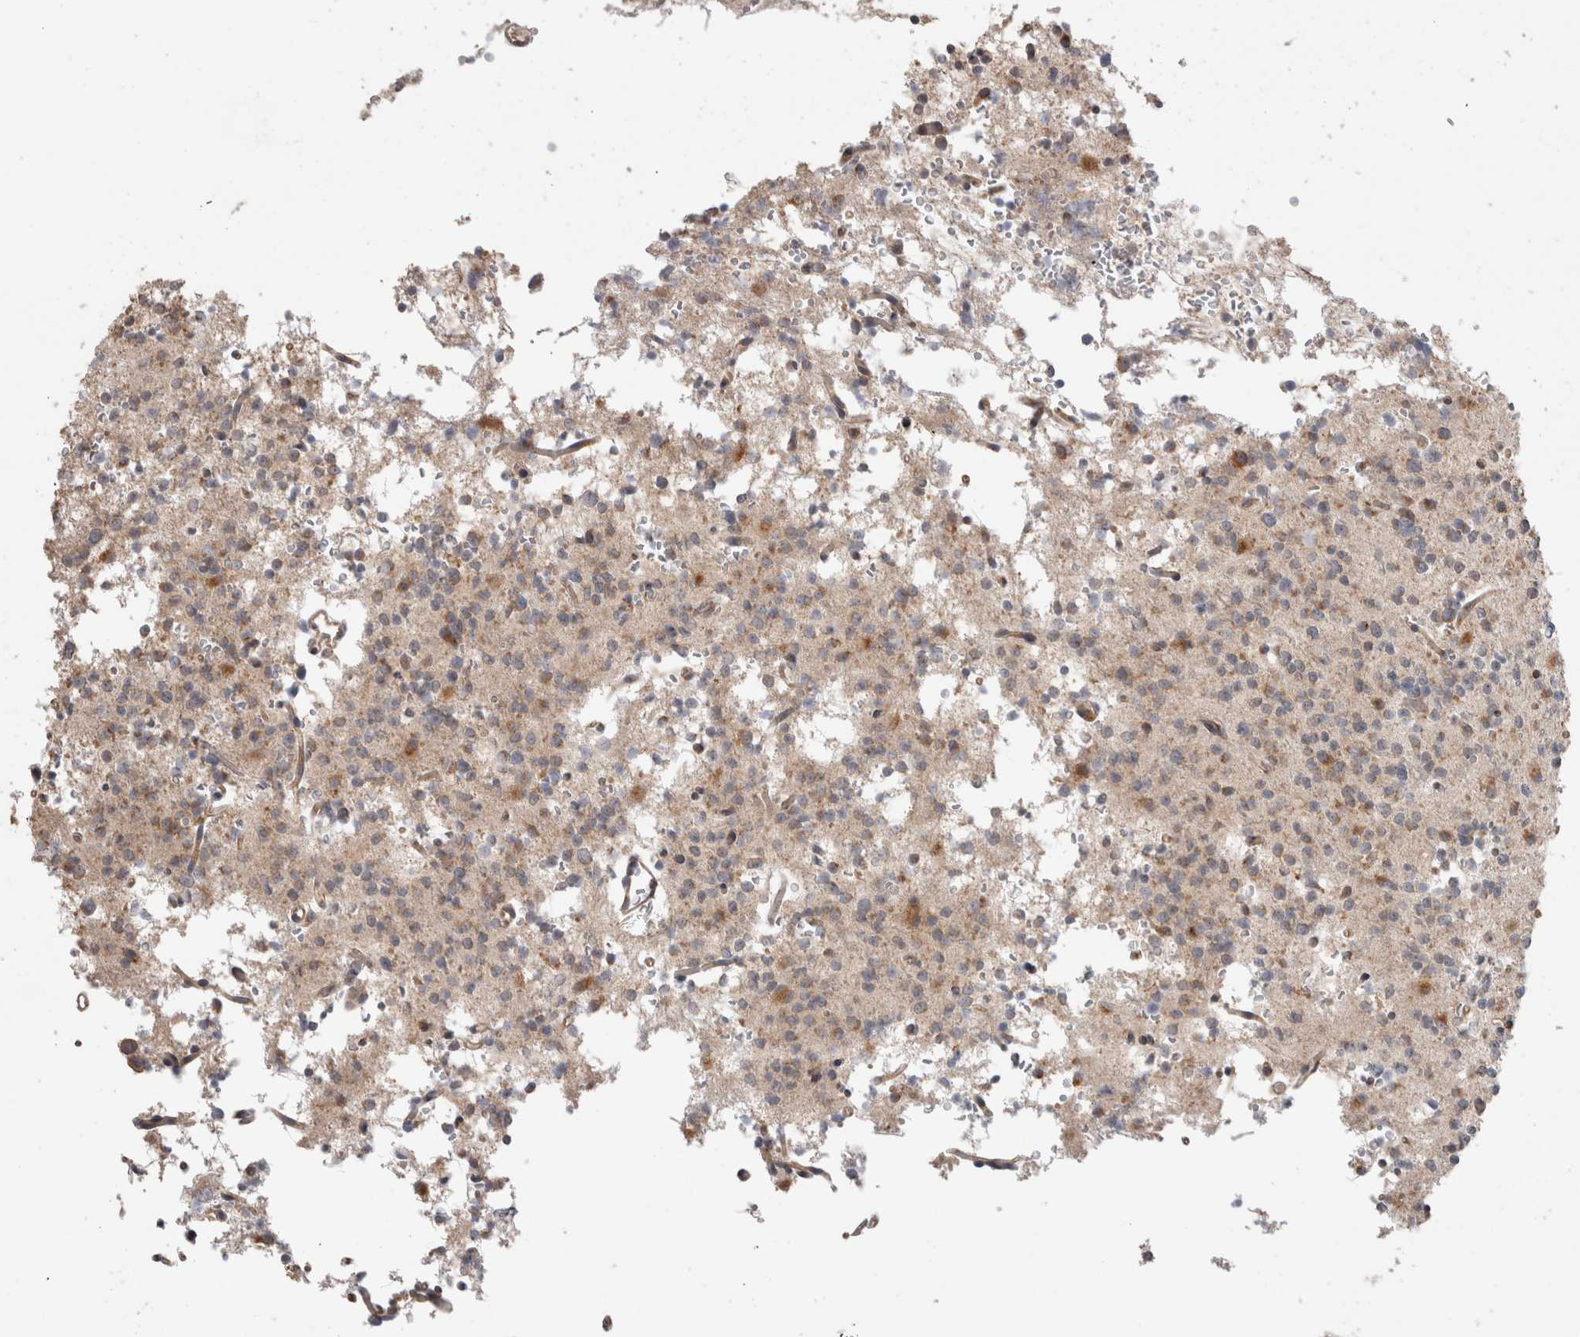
{"staining": {"intensity": "moderate", "quantity": "25%-75%", "location": "cytoplasmic/membranous"}, "tissue": "glioma", "cell_type": "Tumor cells", "image_type": "cancer", "snomed": [{"axis": "morphology", "description": "Glioma, malignant, High grade"}, {"axis": "topography", "description": "Brain"}], "caption": "Tumor cells demonstrate moderate cytoplasmic/membranous staining in about 25%-75% of cells in malignant glioma (high-grade).", "gene": "TRIM5", "patient": {"sex": "female", "age": 62}}